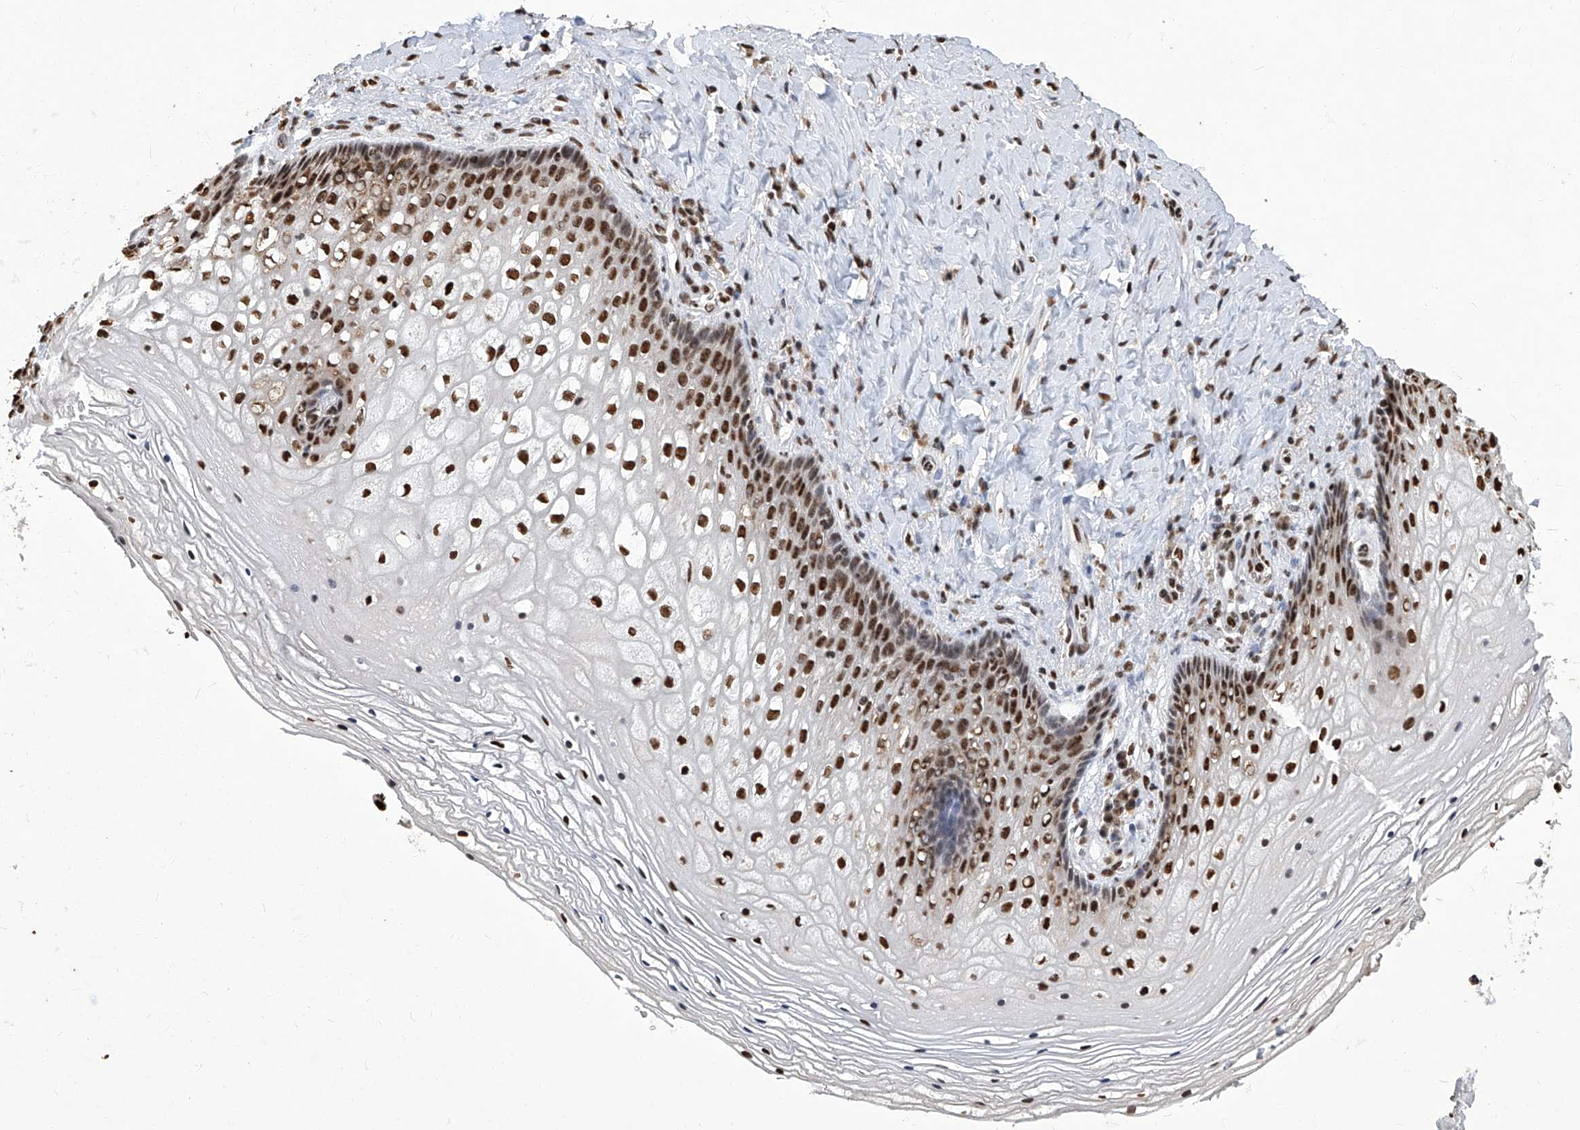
{"staining": {"intensity": "strong", "quantity": ">75%", "location": "nuclear"}, "tissue": "vagina", "cell_type": "Squamous epithelial cells", "image_type": "normal", "snomed": [{"axis": "morphology", "description": "Normal tissue, NOS"}, {"axis": "topography", "description": "Vagina"}], "caption": "Strong nuclear expression is present in approximately >75% of squamous epithelial cells in unremarkable vagina.", "gene": "HBP1", "patient": {"sex": "female", "age": 60}}